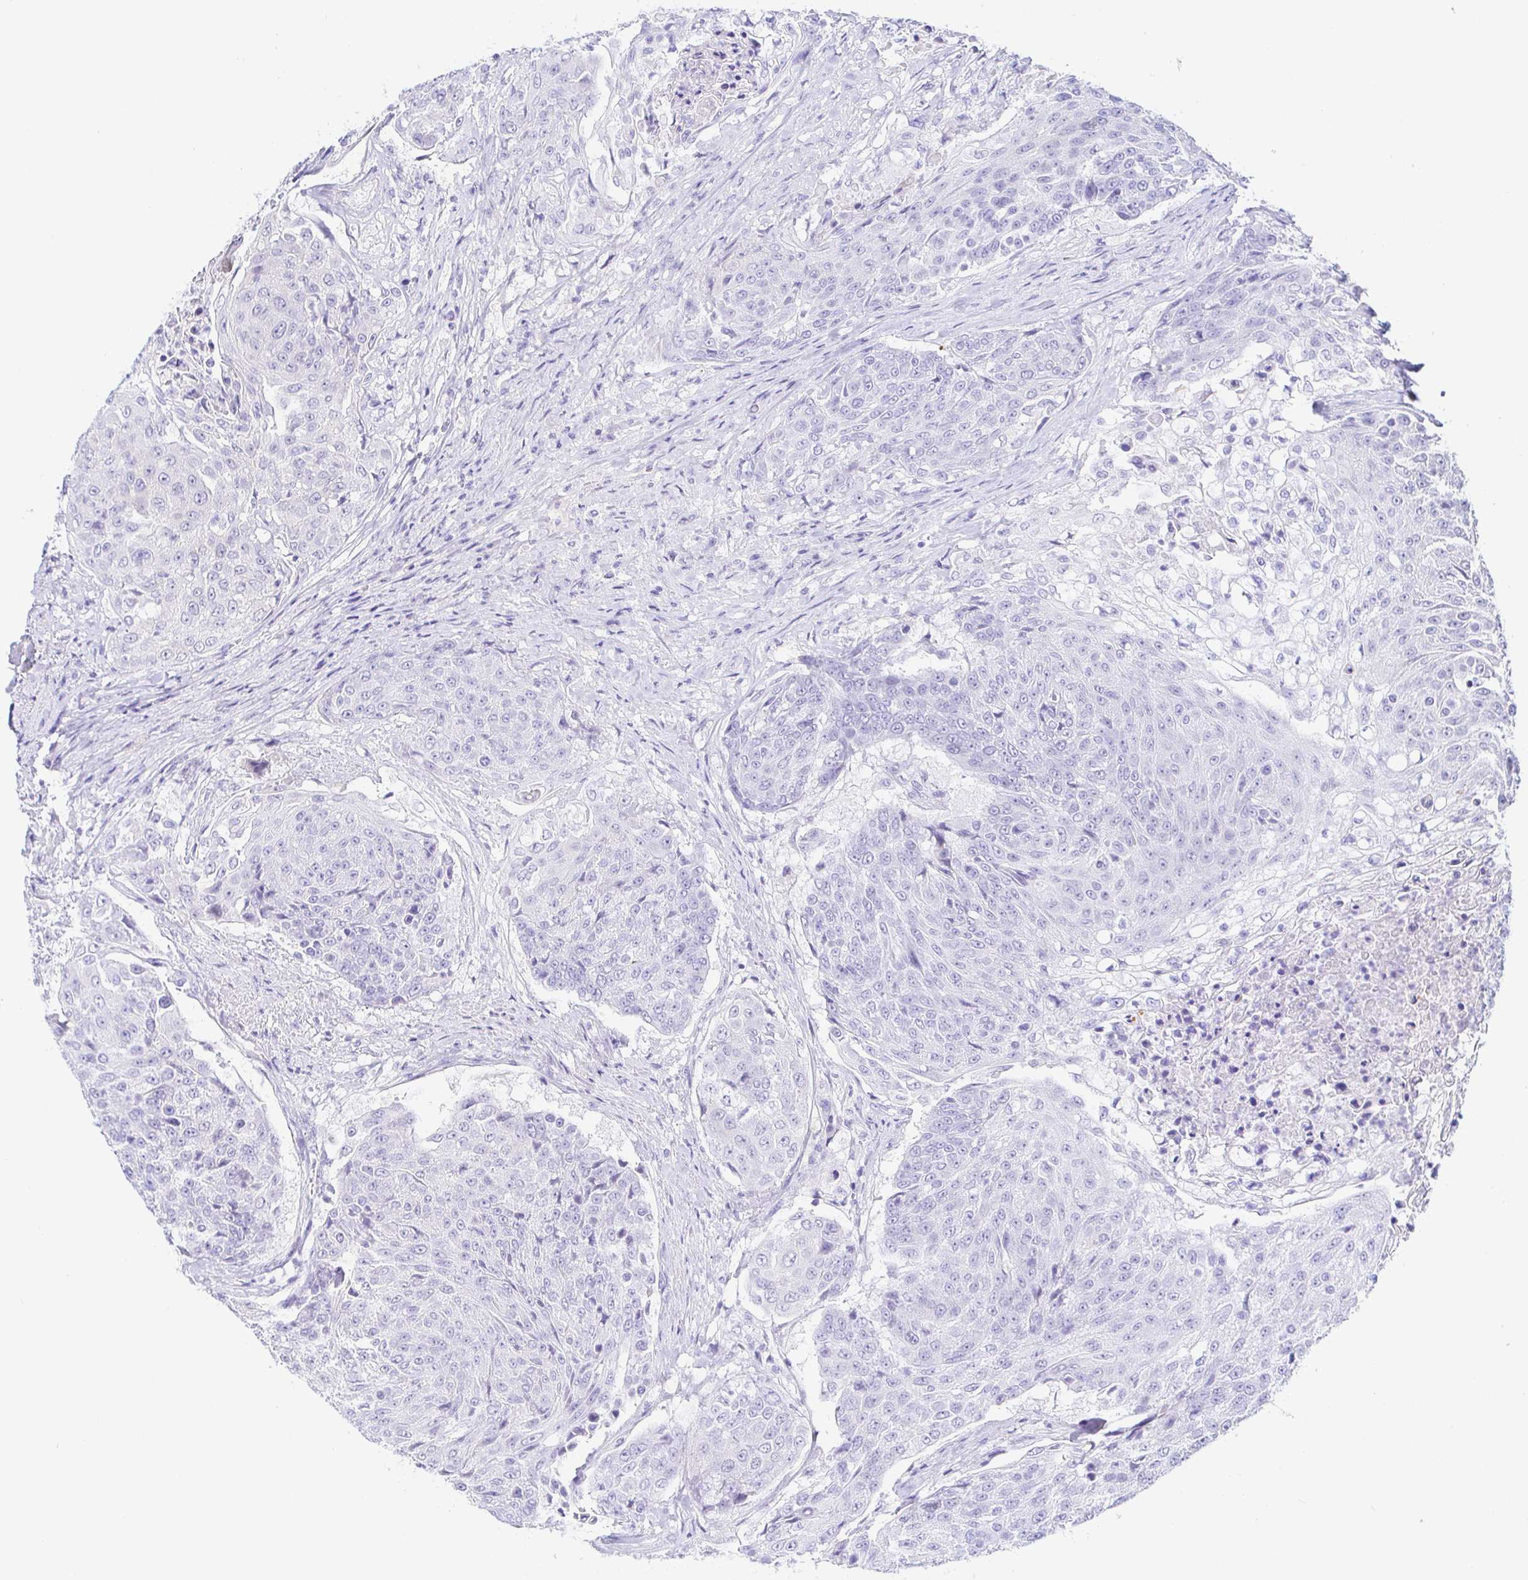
{"staining": {"intensity": "negative", "quantity": "none", "location": "none"}, "tissue": "urothelial cancer", "cell_type": "Tumor cells", "image_type": "cancer", "snomed": [{"axis": "morphology", "description": "Urothelial carcinoma, High grade"}, {"axis": "topography", "description": "Urinary bladder"}], "caption": "This is a micrograph of immunohistochemistry (IHC) staining of high-grade urothelial carcinoma, which shows no staining in tumor cells. (DAB (3,3'-diaminobenzidine) immunohistochemistry (IHC), high magnification).", "gene": "PINLYP", "patient": {"sex": "female", "age": 63}}